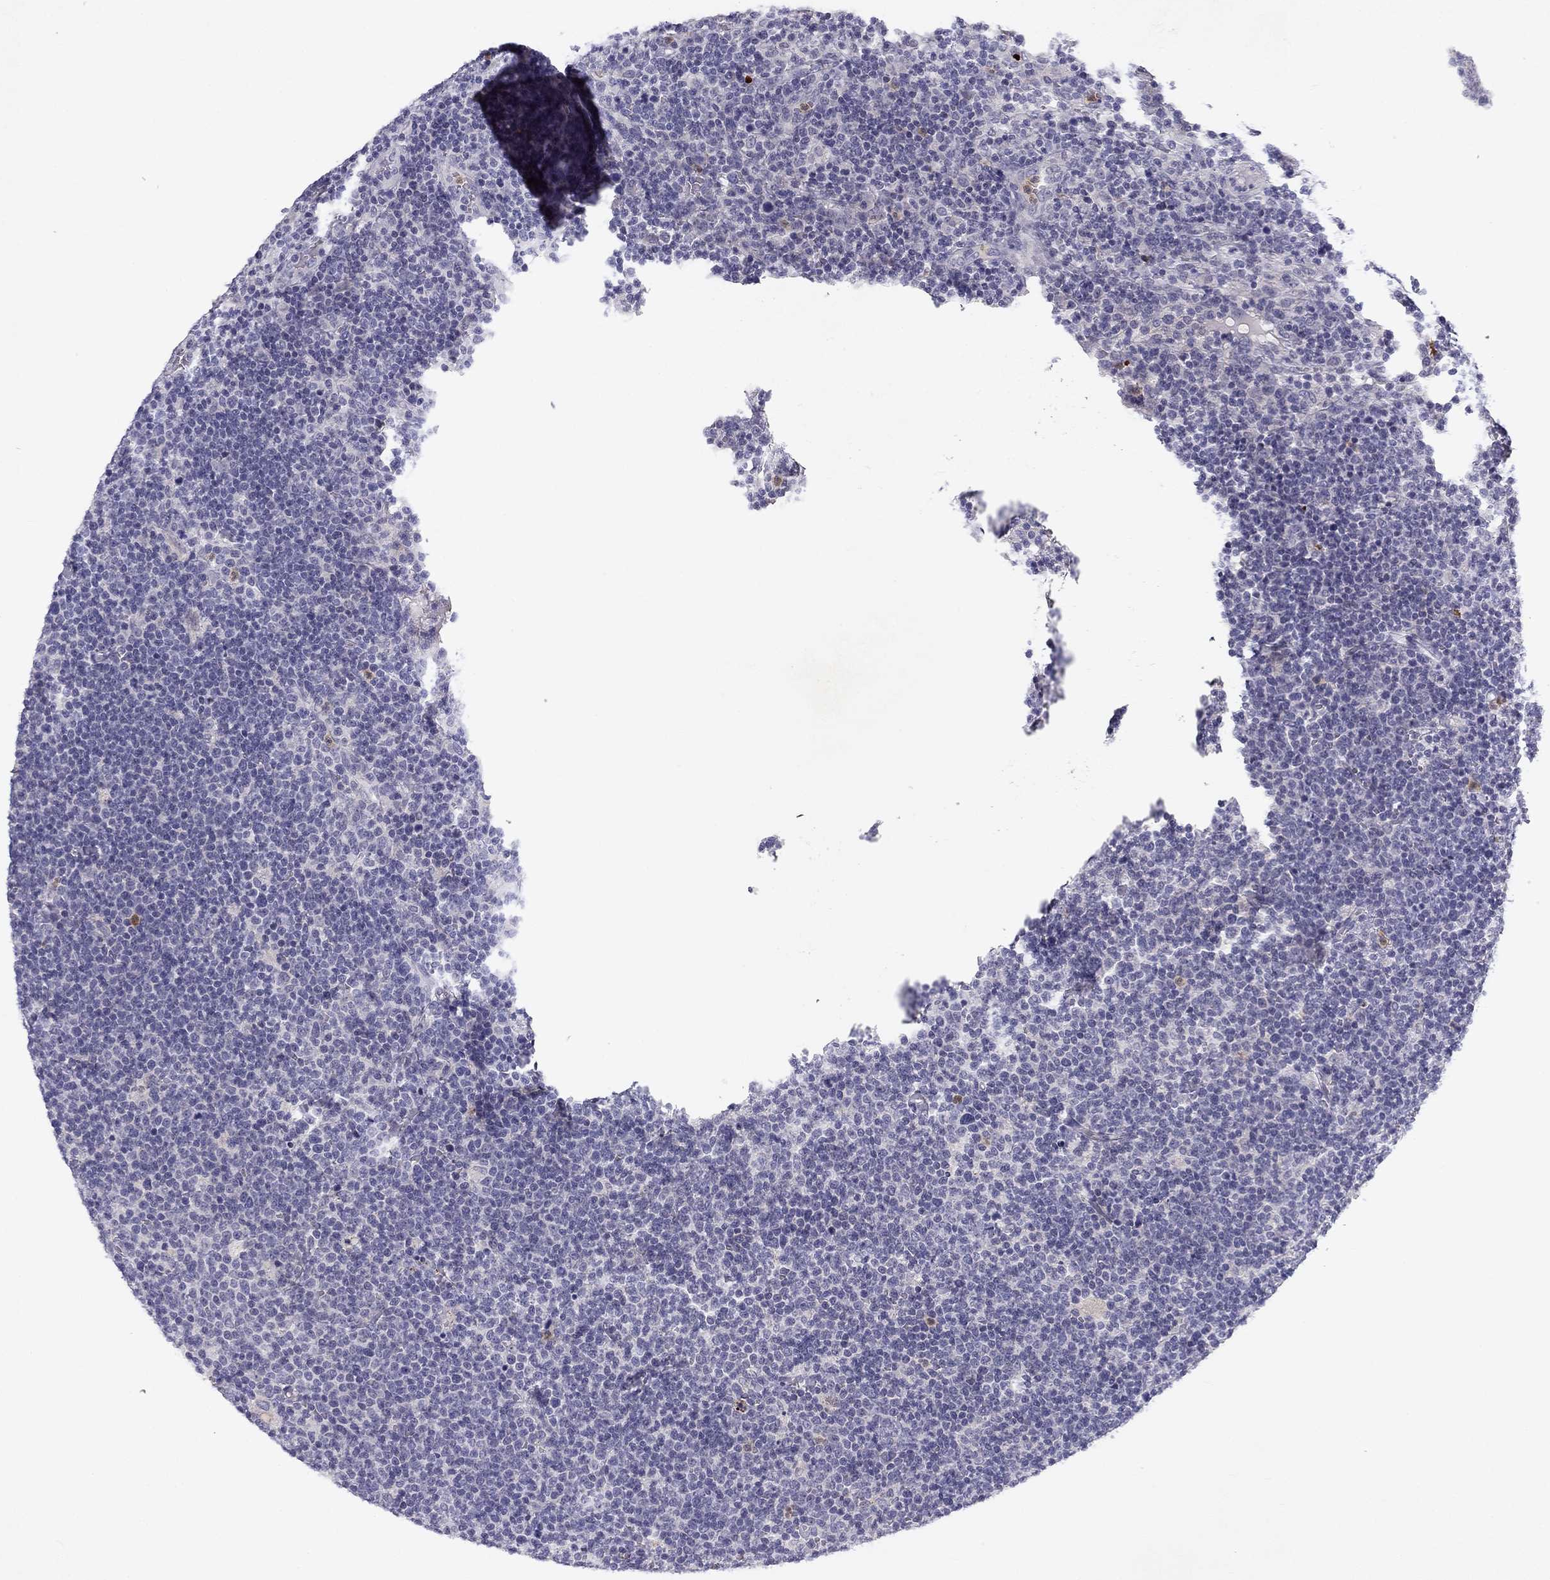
{"staining": {"intensity": "negative", "quantity": "none", "location": "none"}, "tissue": "lymphoma", "cell_type": "Tumor cells", "image_type": "cancer", "snomed": [{"axis": "morphology", "description": "Malignant lymphoma, non-Hodgkin's type, High grade"}, {"axis": "topography", "description": "Lymph node"}], "caption": "Lymphoma was stained to show a protein in brown. There is no significant staining in tumor cells.", "gene": "SLC6A4", "patient": {"sex": "male", "age": 61}}